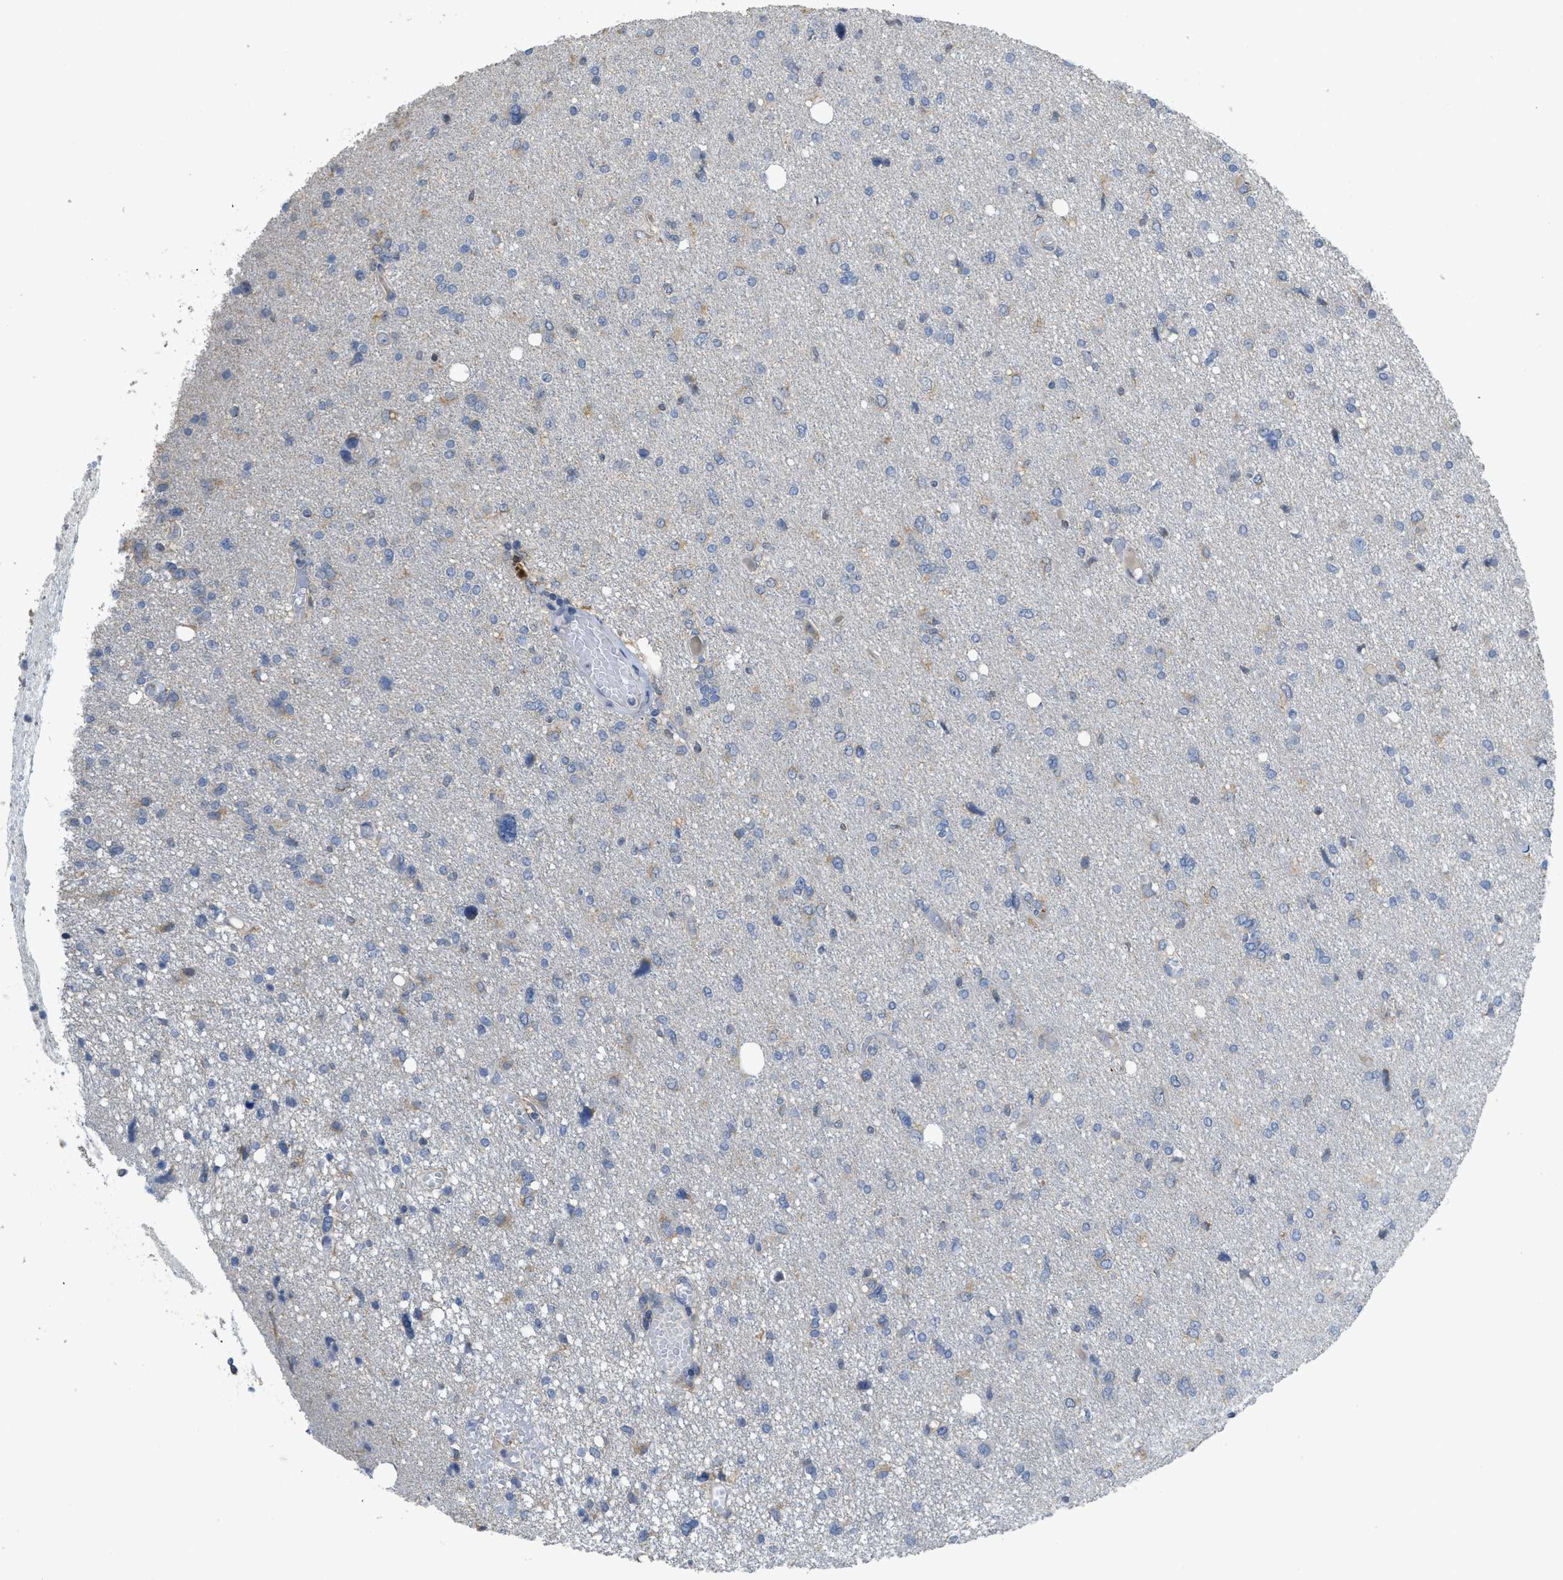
{"staining": {"intensity": "weak", "quantity": "<25%", "location": "cytoplasmic/membranous"}, "tissue": "glioma", "cell_type": "Tumor cells", "image_type": "cancer", "snomed": [{"axis": "morphology", "description": "Glioma, malignant, High grade"}, {"axis": "topography", "description": "Brain"}], "caption": "Photomicrograph shows no significant protein positivity in tumor cells of malignant glioma (high-grade).", "gene": "SFXN2", "patient": {"sex": "female", "age": 59}}